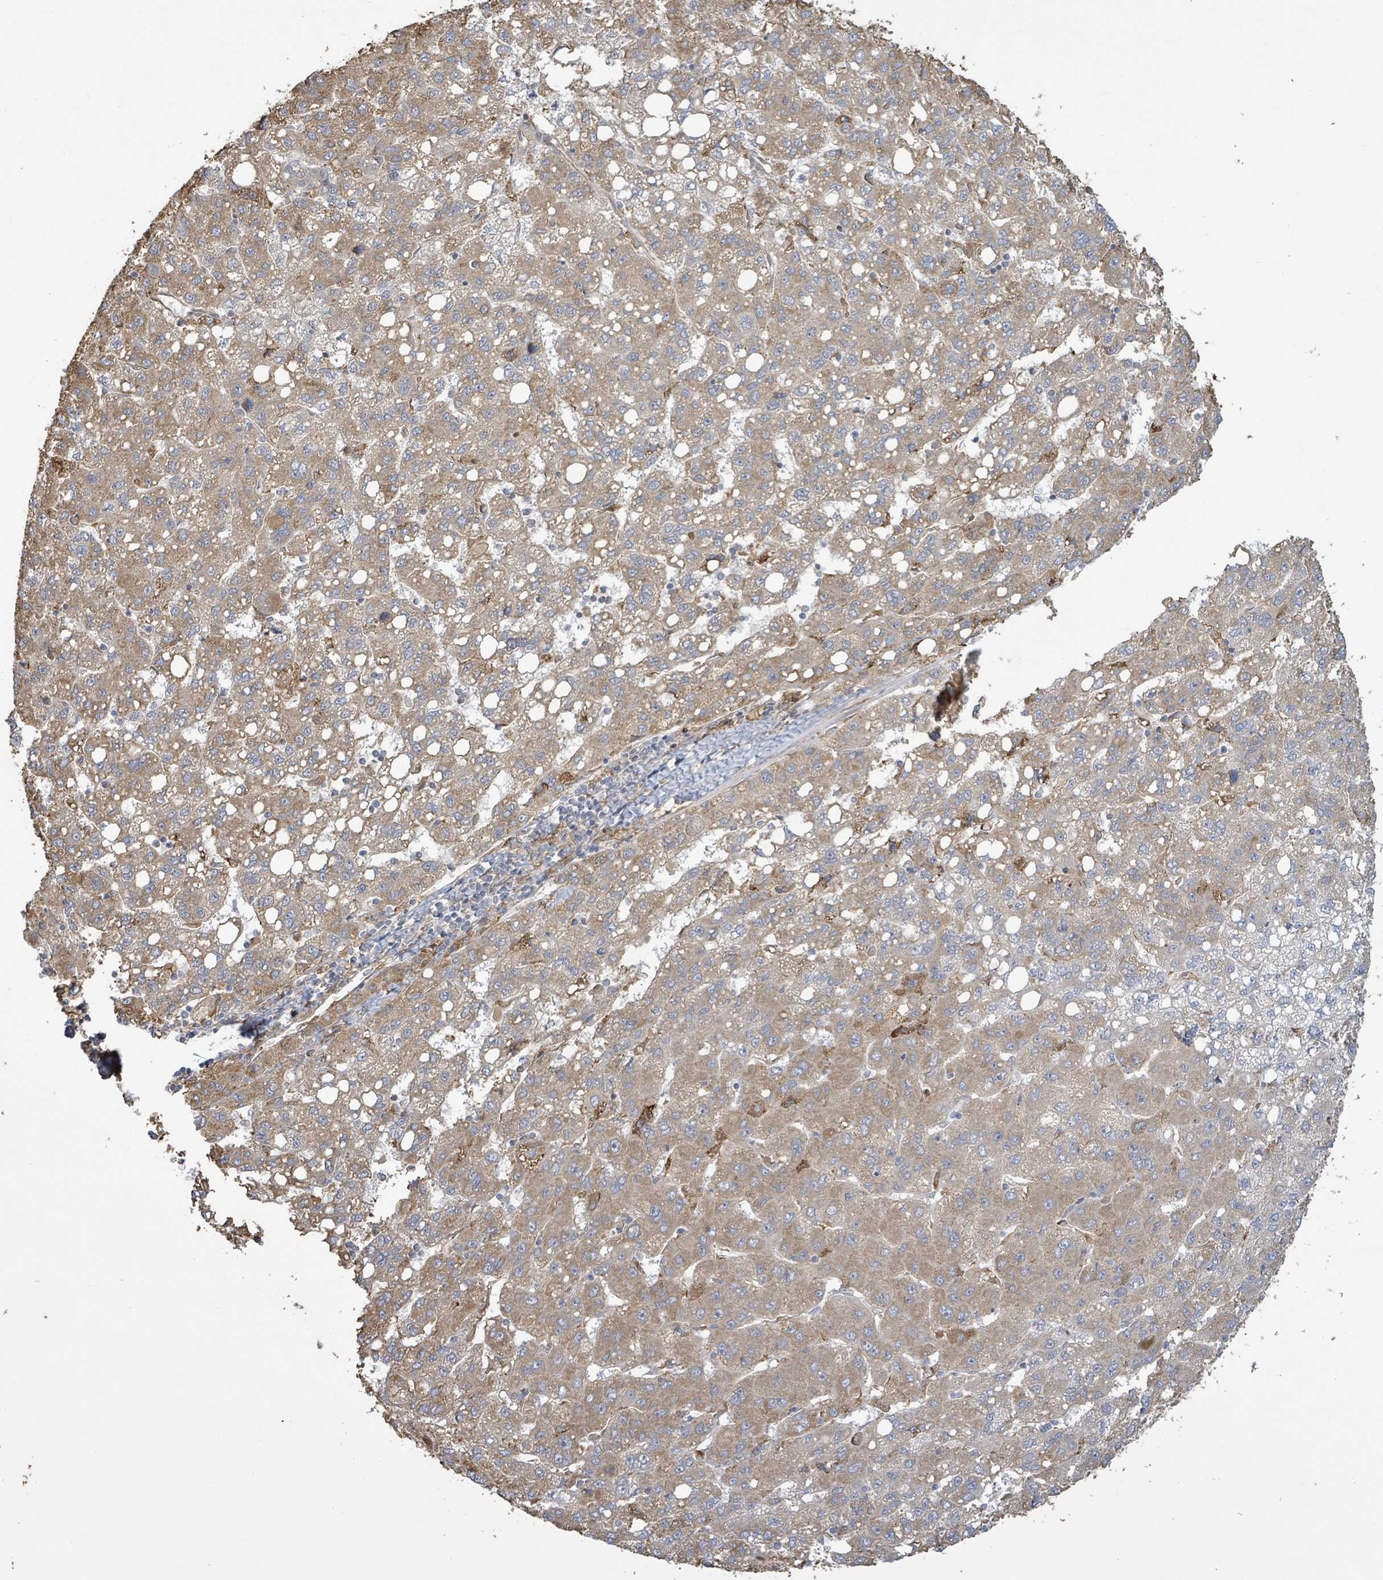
{"staining": {"intensity": "moderate", "quantity": ">75%", "location": "cytoplasmic/membranous"}, "tissue": "liver cancer", "cell_type": "Tumor cells", "image_type": "cancer", "snomed": [{"axis": "morphology", "description": "Carcinoma, Hepatocellular, NOS"}, {"axis": "topography", "description": "Liver"}], "caption": "IHC (DAB) staining of liver cancer shows moderate cytoplasmic/membranous protein staining in about >75% of tumor cells. (brown staining indicates protein expression, while blue staining denotes nuclei).", "gene": "ARPIN", "patient": {"sex": "female", "age": 82}}